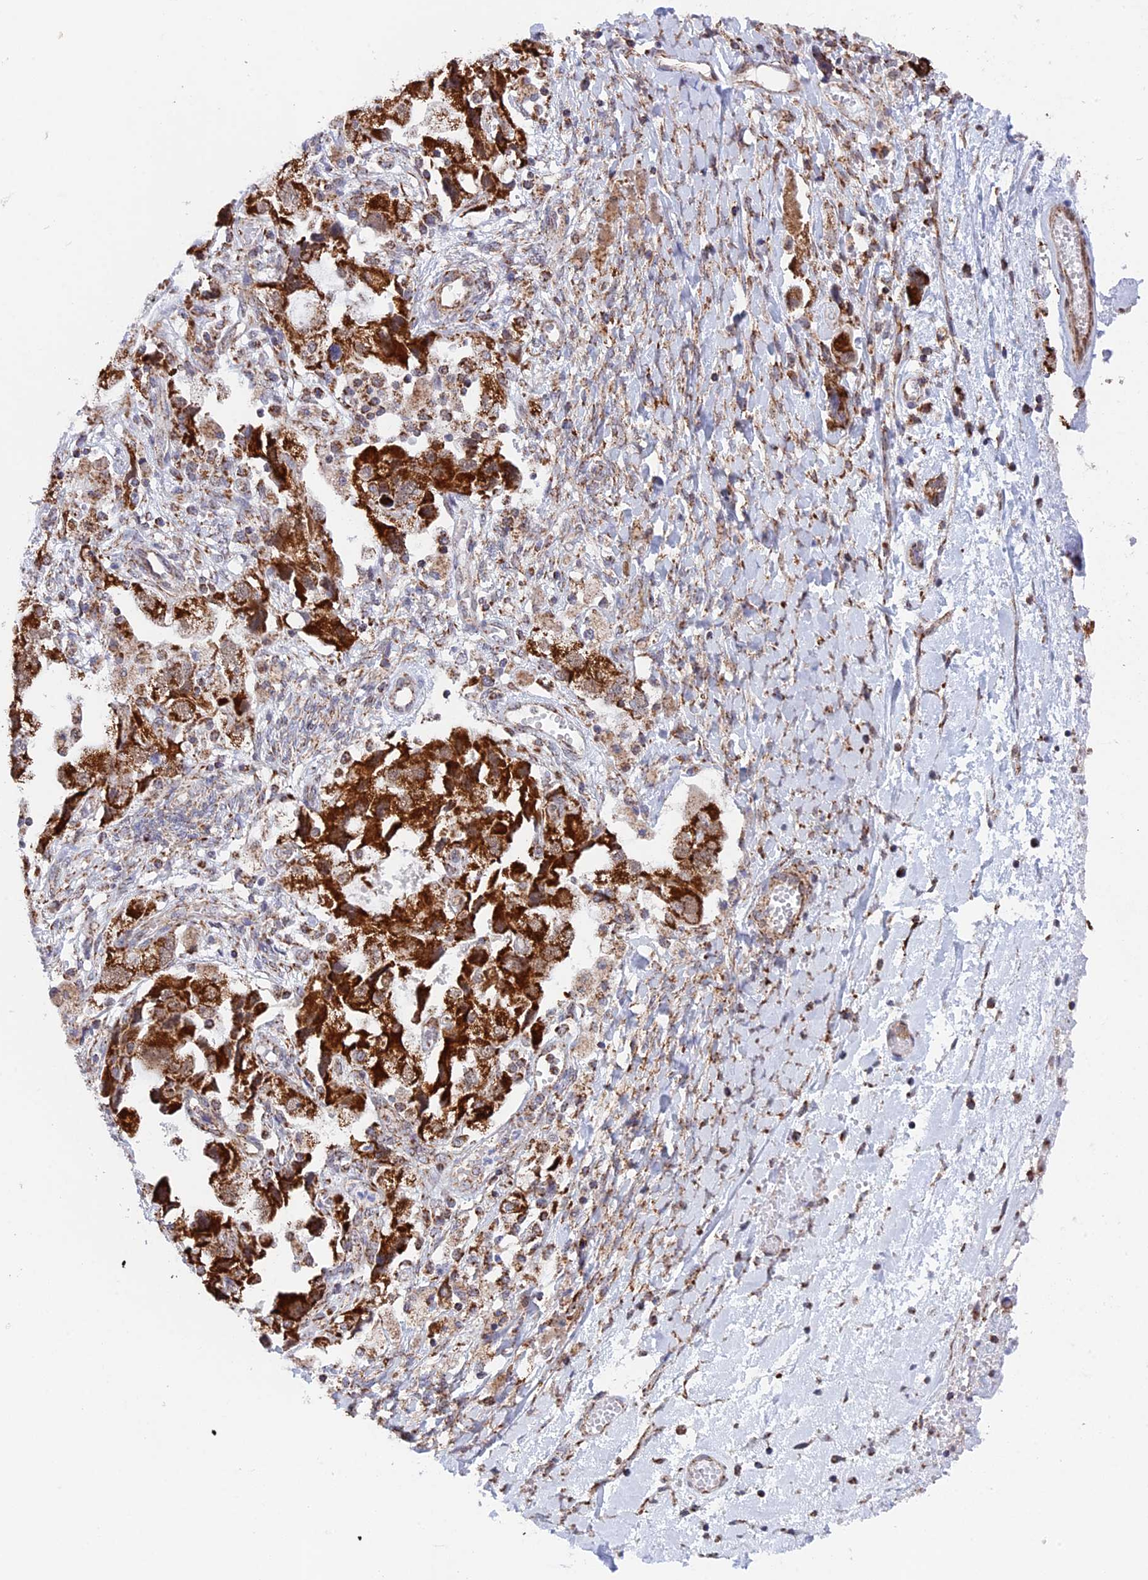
{"staining": {"intensity": "strong", "quantity": ">75%", "location": "cytoplasmic/membranous"}, "tissue": "ovarian cancer", "cell_type": "Tumor cells", "image_type": "cancer", "snomed": [{"axis": "morphology", "description": "Carcinoma, NOS"}, {"axis": "morphology", "description": "Cystadenocarcinoma, serous, NOS"}, {"axis": "topography", "description": "Ovary"}], "caption": "Strong cytoplasmic/membranous staining is seen in approximately >75% of tumor cells in ovarian serous cystadenocarcinoma. (DAB IHC, brown staining for protein, blue staining for nuclei).", "gene": "CDC16", "patient": {"sex": "female", "age": 69}}